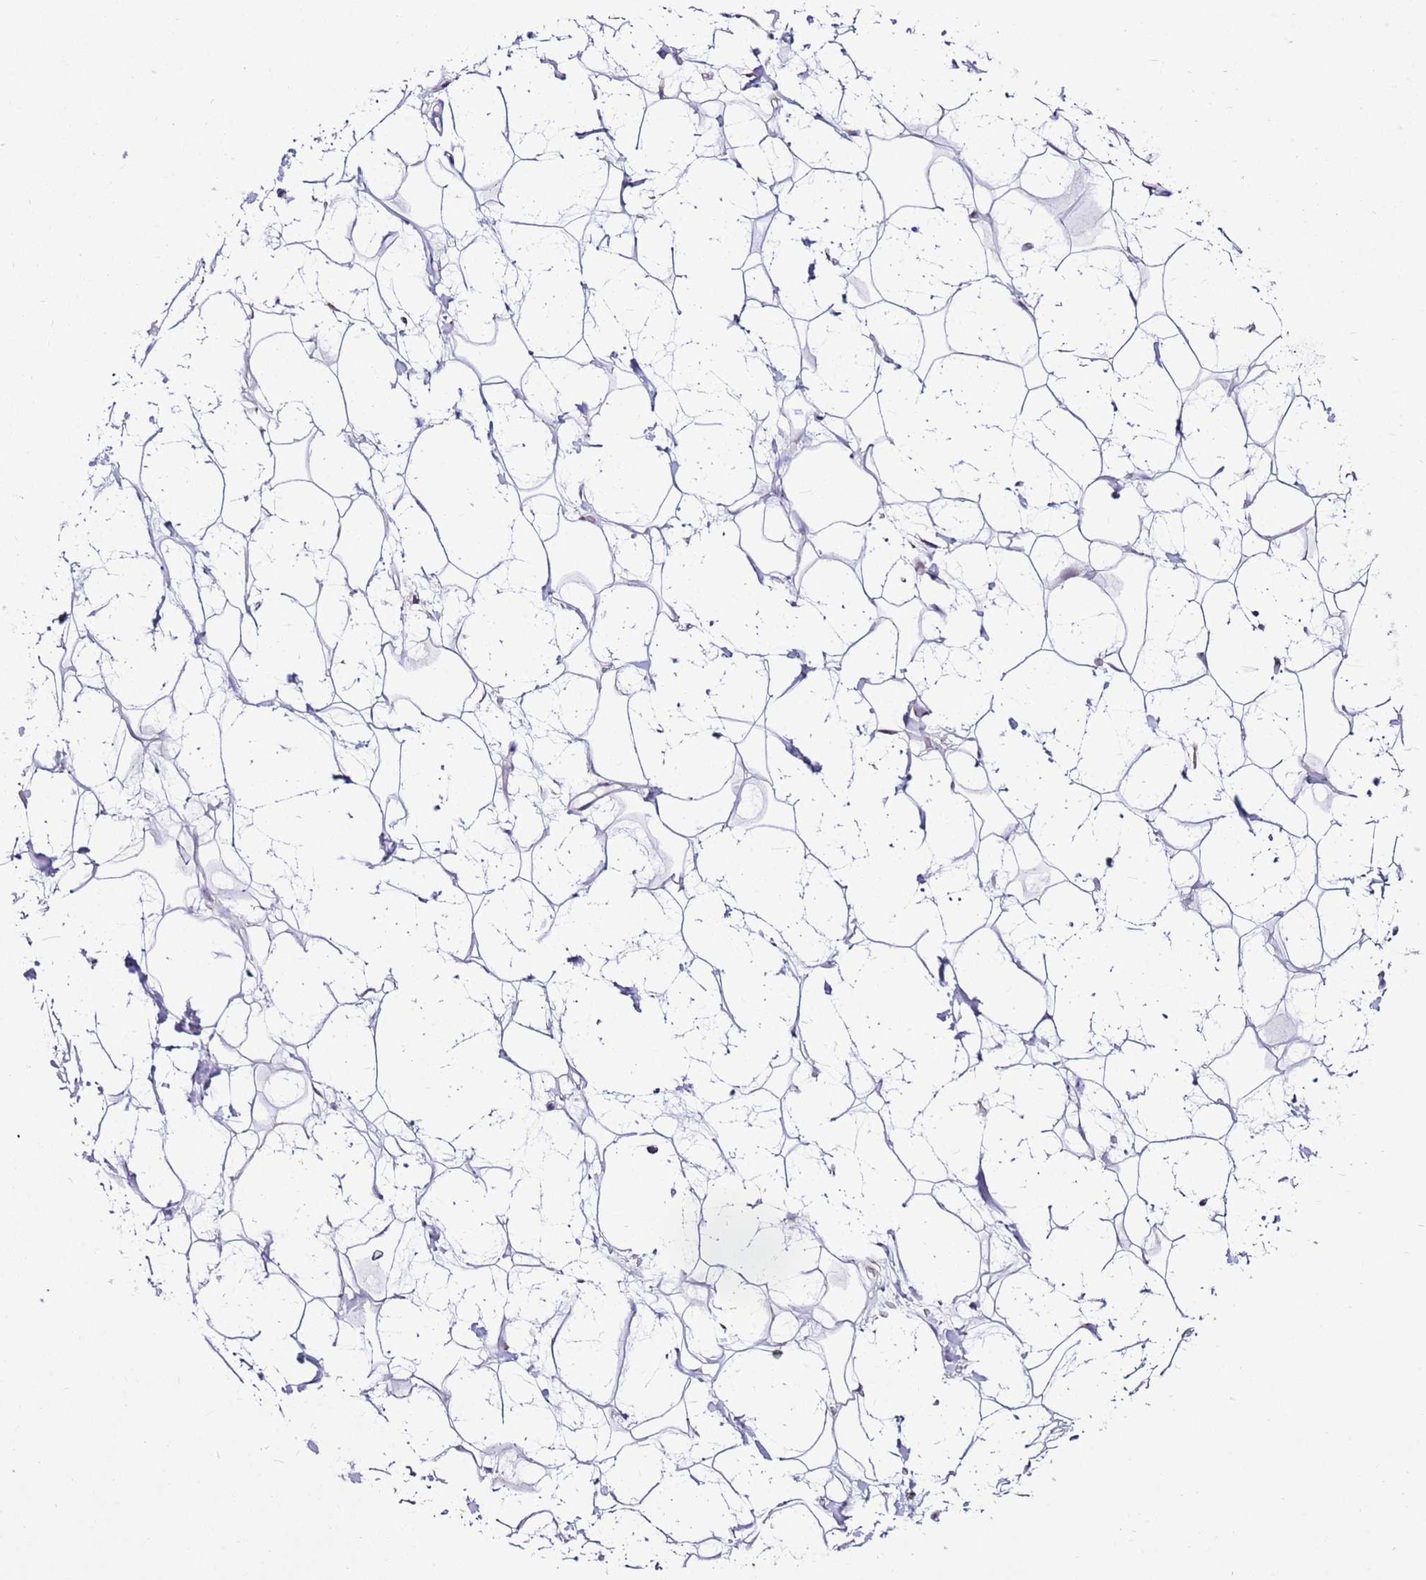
{"staining": {"intensity": "negative", "quantity": "none", "location": "none"}, "tissue": "adipose tissue", "cell_type": "Adipocytes", "image_type": "normal", "snomed": [{"axis": "morphology", "description": "Normal tissue, NOS"}, {"axis": "topography", "description": "Breast"}], "caption": "Immunohistochemical staining of normal human adipose tissue displays no significant staining in adipocytes.", "gene": "SLC38A5", "patient": {"sex": "female", "age": 26}}